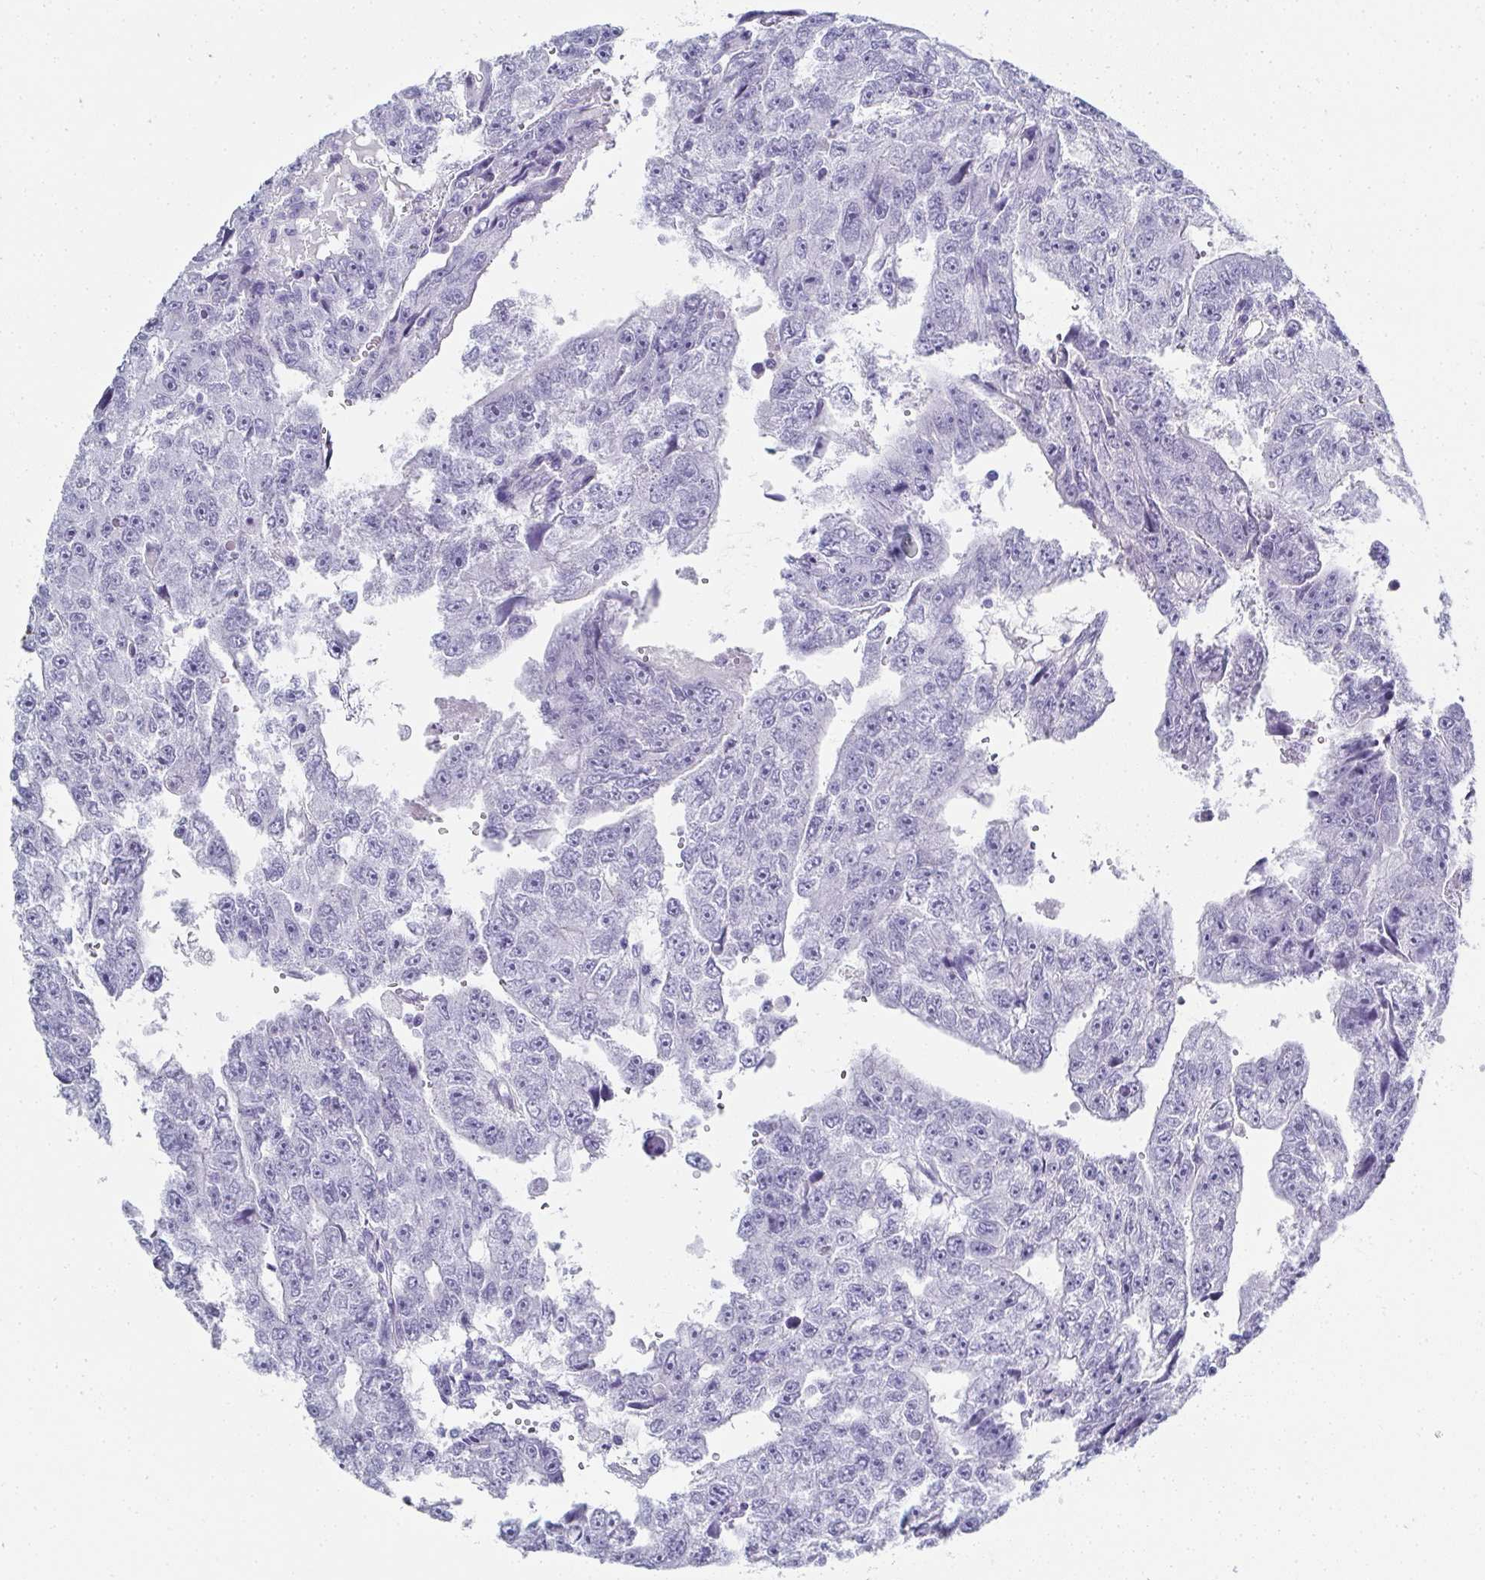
{"staining": {"intensity": "negative", "quantity": "none", "location": "none"}, "tissue": "testis cancer", "cell_type": "Tumor cells", "image_type": "cancer", "snomed": [{"axis": "morphology", "description": "Carcinoma, Embryonal, NOS"}, {"axis": "topography", "description": "Testis"}], "caption": "This is an IHC micrograph of testis cancer. There is no positivity in tumor cells.", "gene": "SYCP1", "patient": {"sex": "male", "age": 20}}